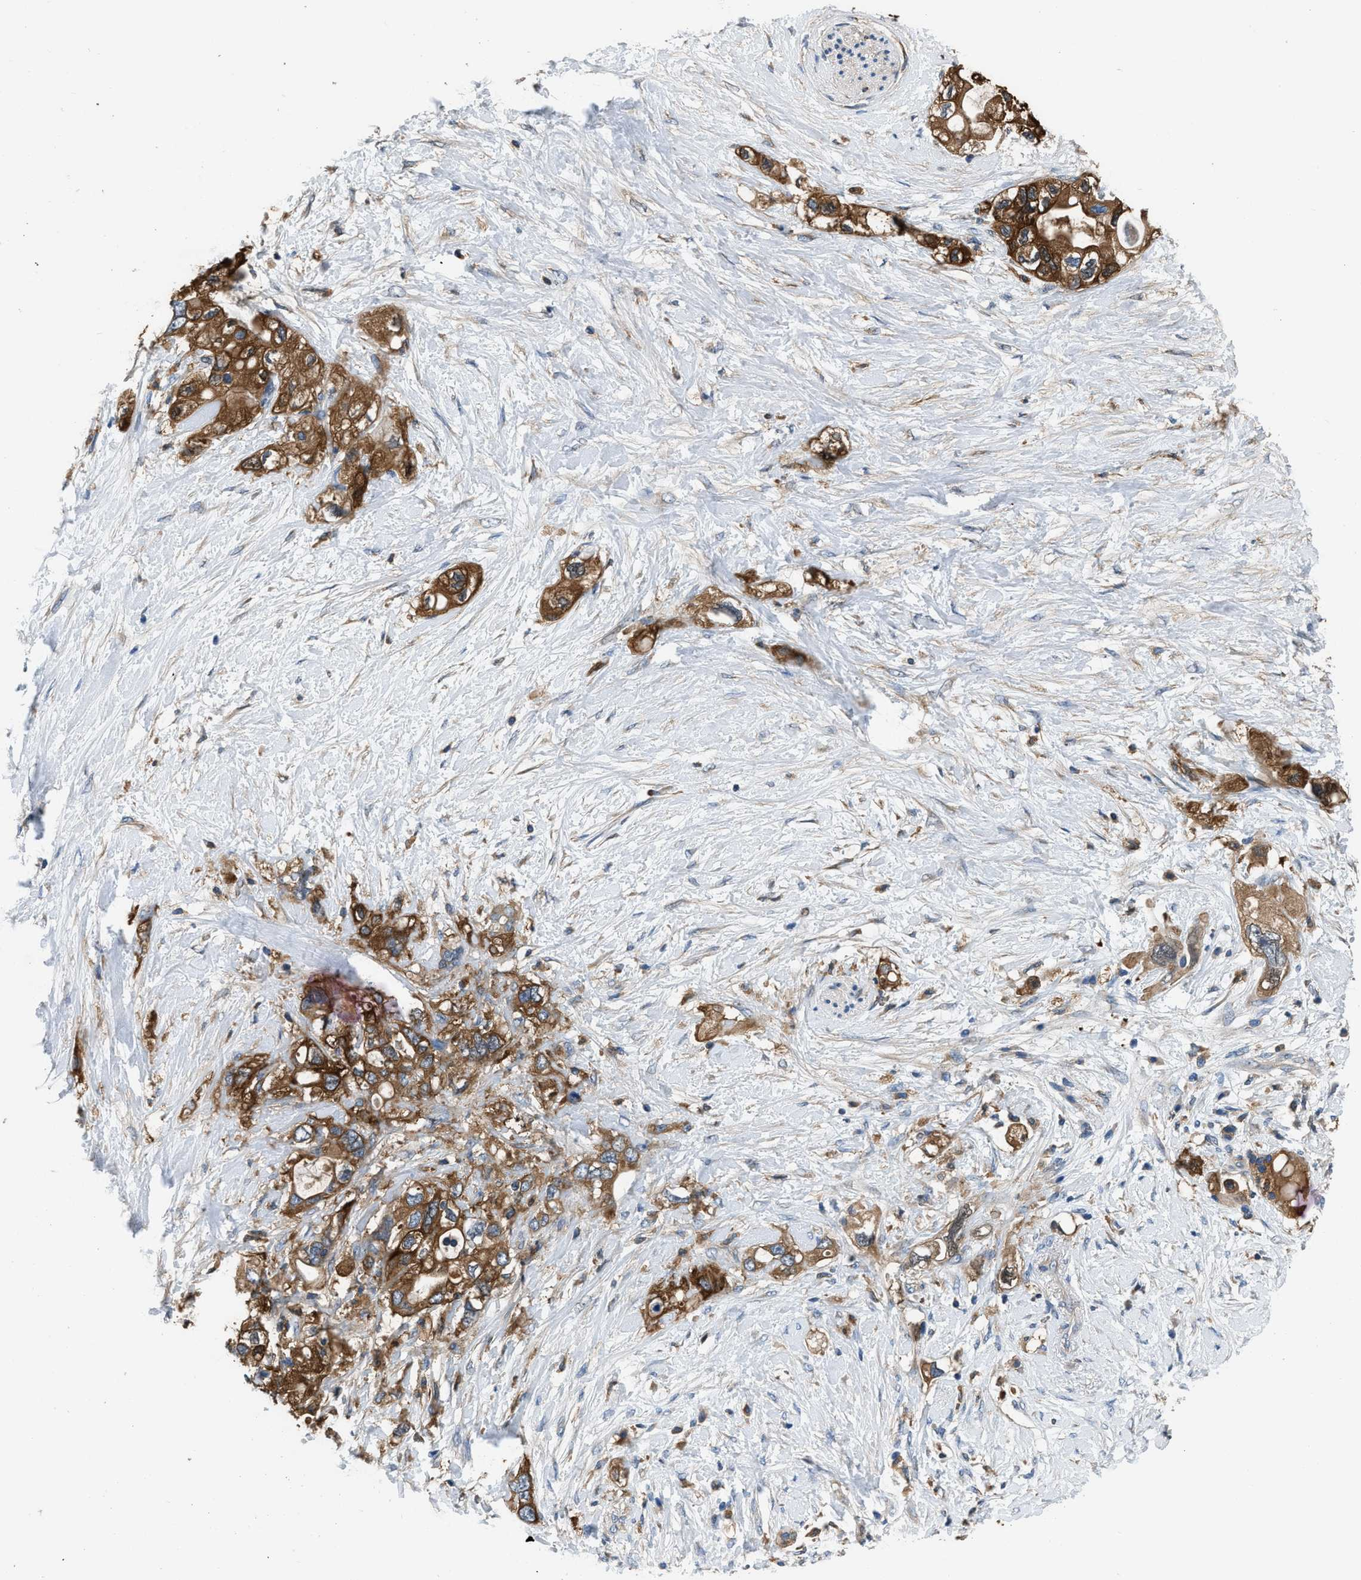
{"staining": {"intensity": "strong", "quantity": ">75%", "location": "cytoplasmic/membranous"}, "tissue": "pancreatic cancer", "cell_type": "Tumor cells", "image_type": "cancer", "snomed": [{"axis": "morphology", "description": "Adenocarcinoma, NOS"}, {"axis": "topography", "description": "Pancreas"}], "caption": "An image of pancreatic adenocarcinoma stained for a protein exhibits strong cytoplasmic/membranous brown staining in tumor cells.", "gene": "PKM", "patient": {"sex": "female", "age": 56}}